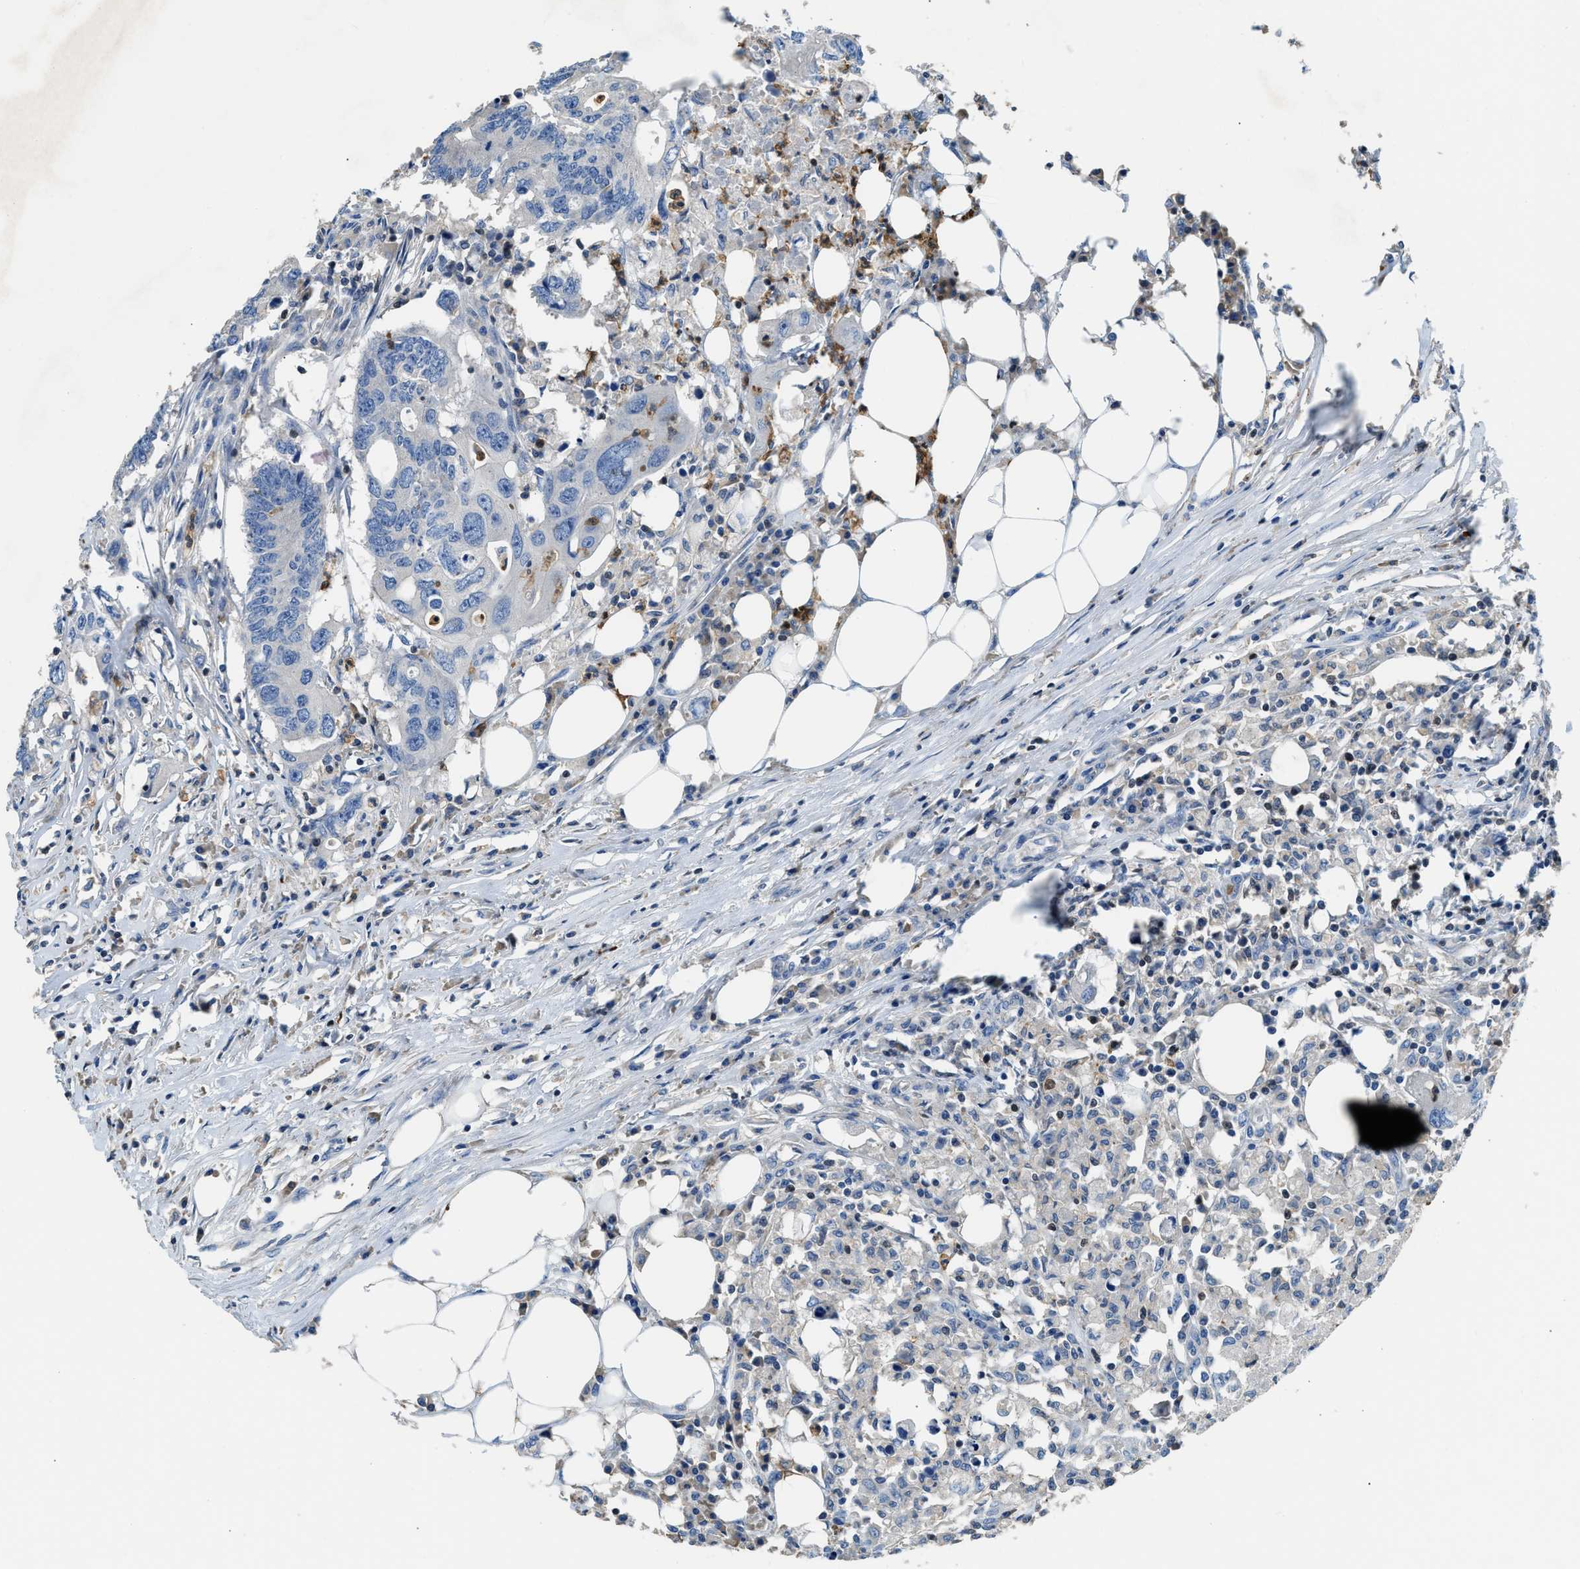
{"staining": {"intensity": "negative", "quantity": "none", "location": "none"}, "tissue": "colorectal cancer", "cell_type": "Tumor cells", "image_type": "cancer", "snomed": [{"axis": "morphology", "description": "Adenocarcinoma, NOS"}, {"axis": "topography", "description": "Colon"}], "caption": "There is no significant positivity in tumor cells of colorectal cancer.", "gene": "TOX", "patient": {"sex": "male", "age": 71}}